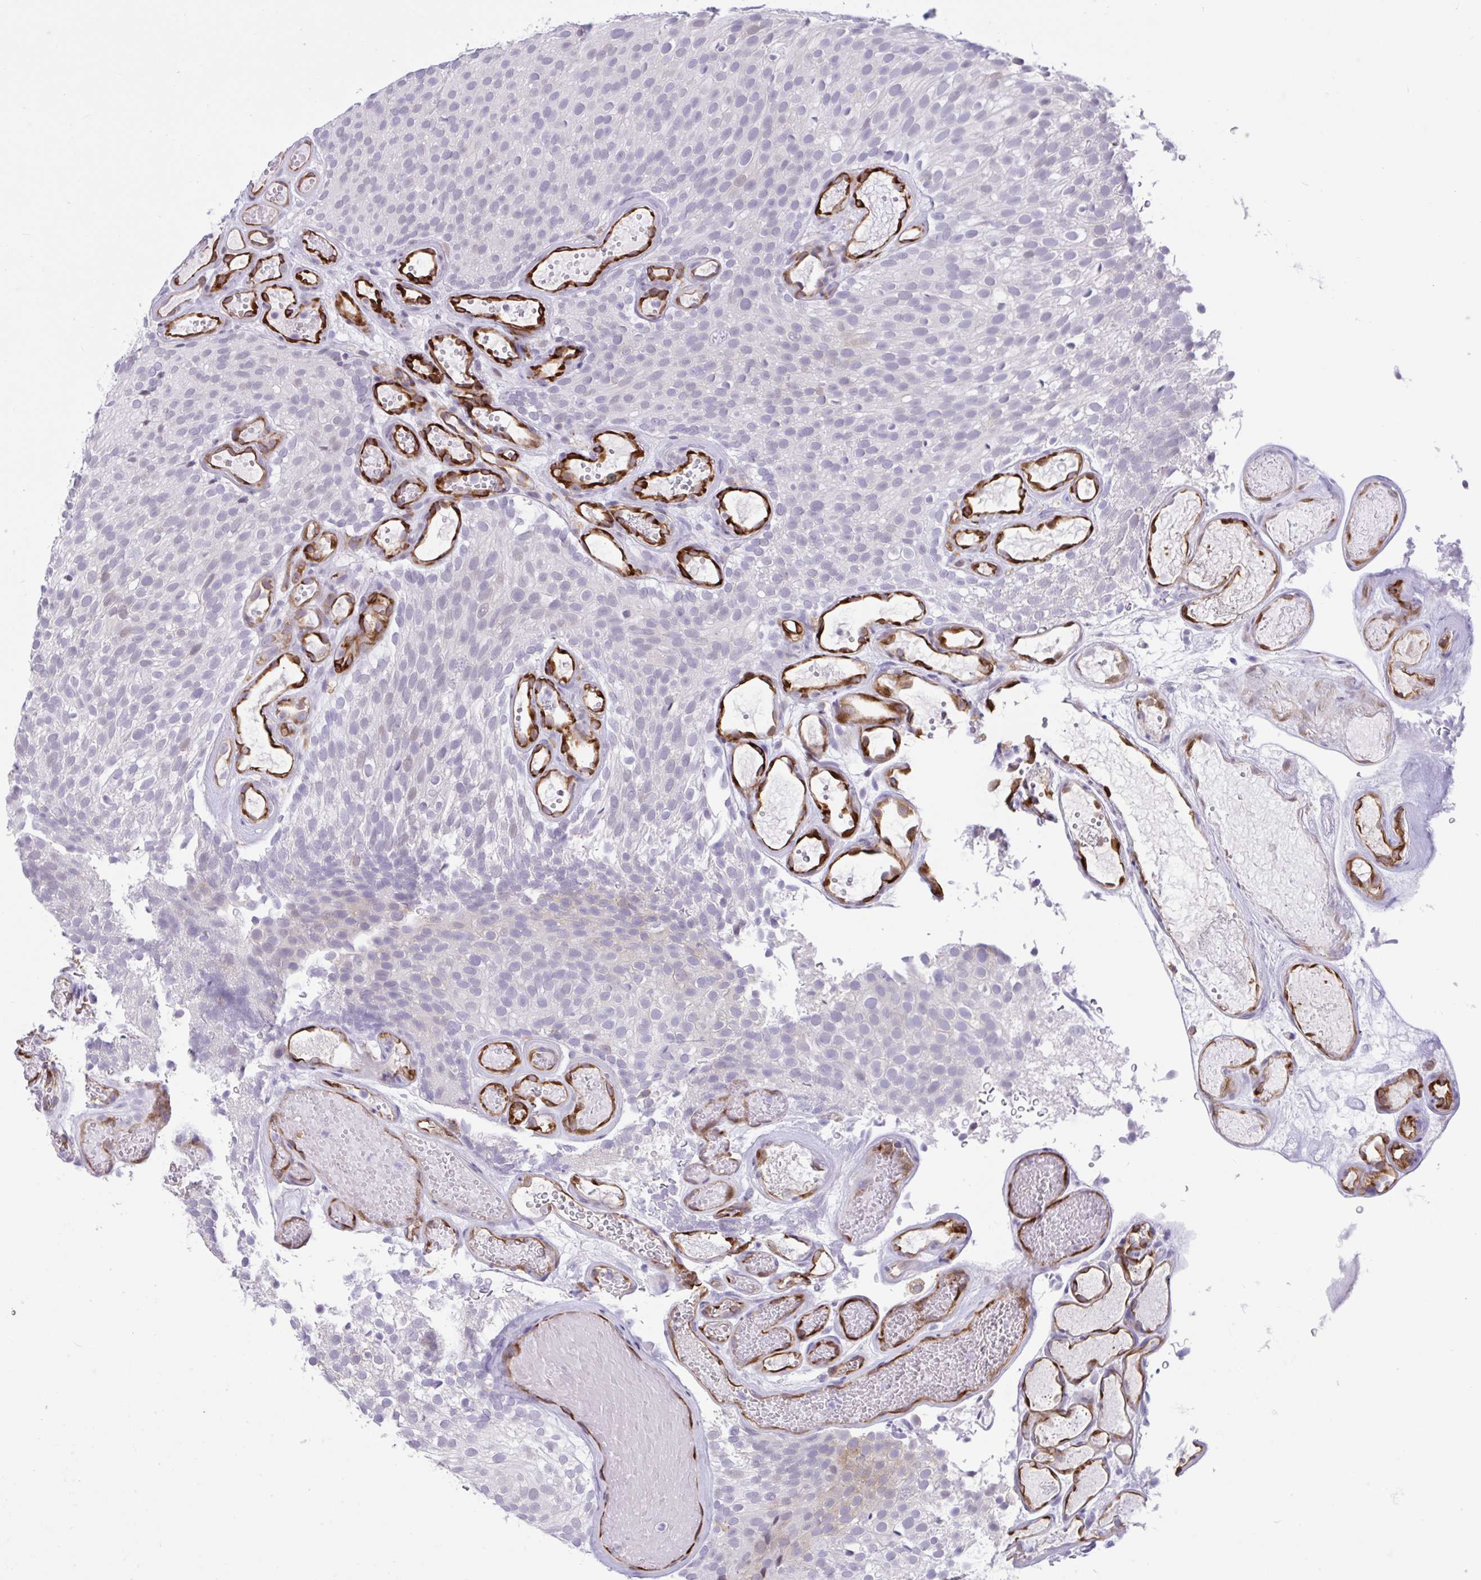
{"staining": {"intensity": "weak", "quantity": "<25%", "location": "nuclear"}, "tissue": "urothelial cancer", "cell_type": "Tumor cells", "image_type": "cancer", "snomed": [{"axis": "morphology", "description": "Urothelial carcinoma, Low grade"}, {"axis": "topography", "description": "Urinary bladder"}], "caption": "This is an immunohistochemistry image of urothelial cancer. There is no positivity in tumor cells.", "gene": "EML1", "patient": {"sex": "male", "age": 78}}